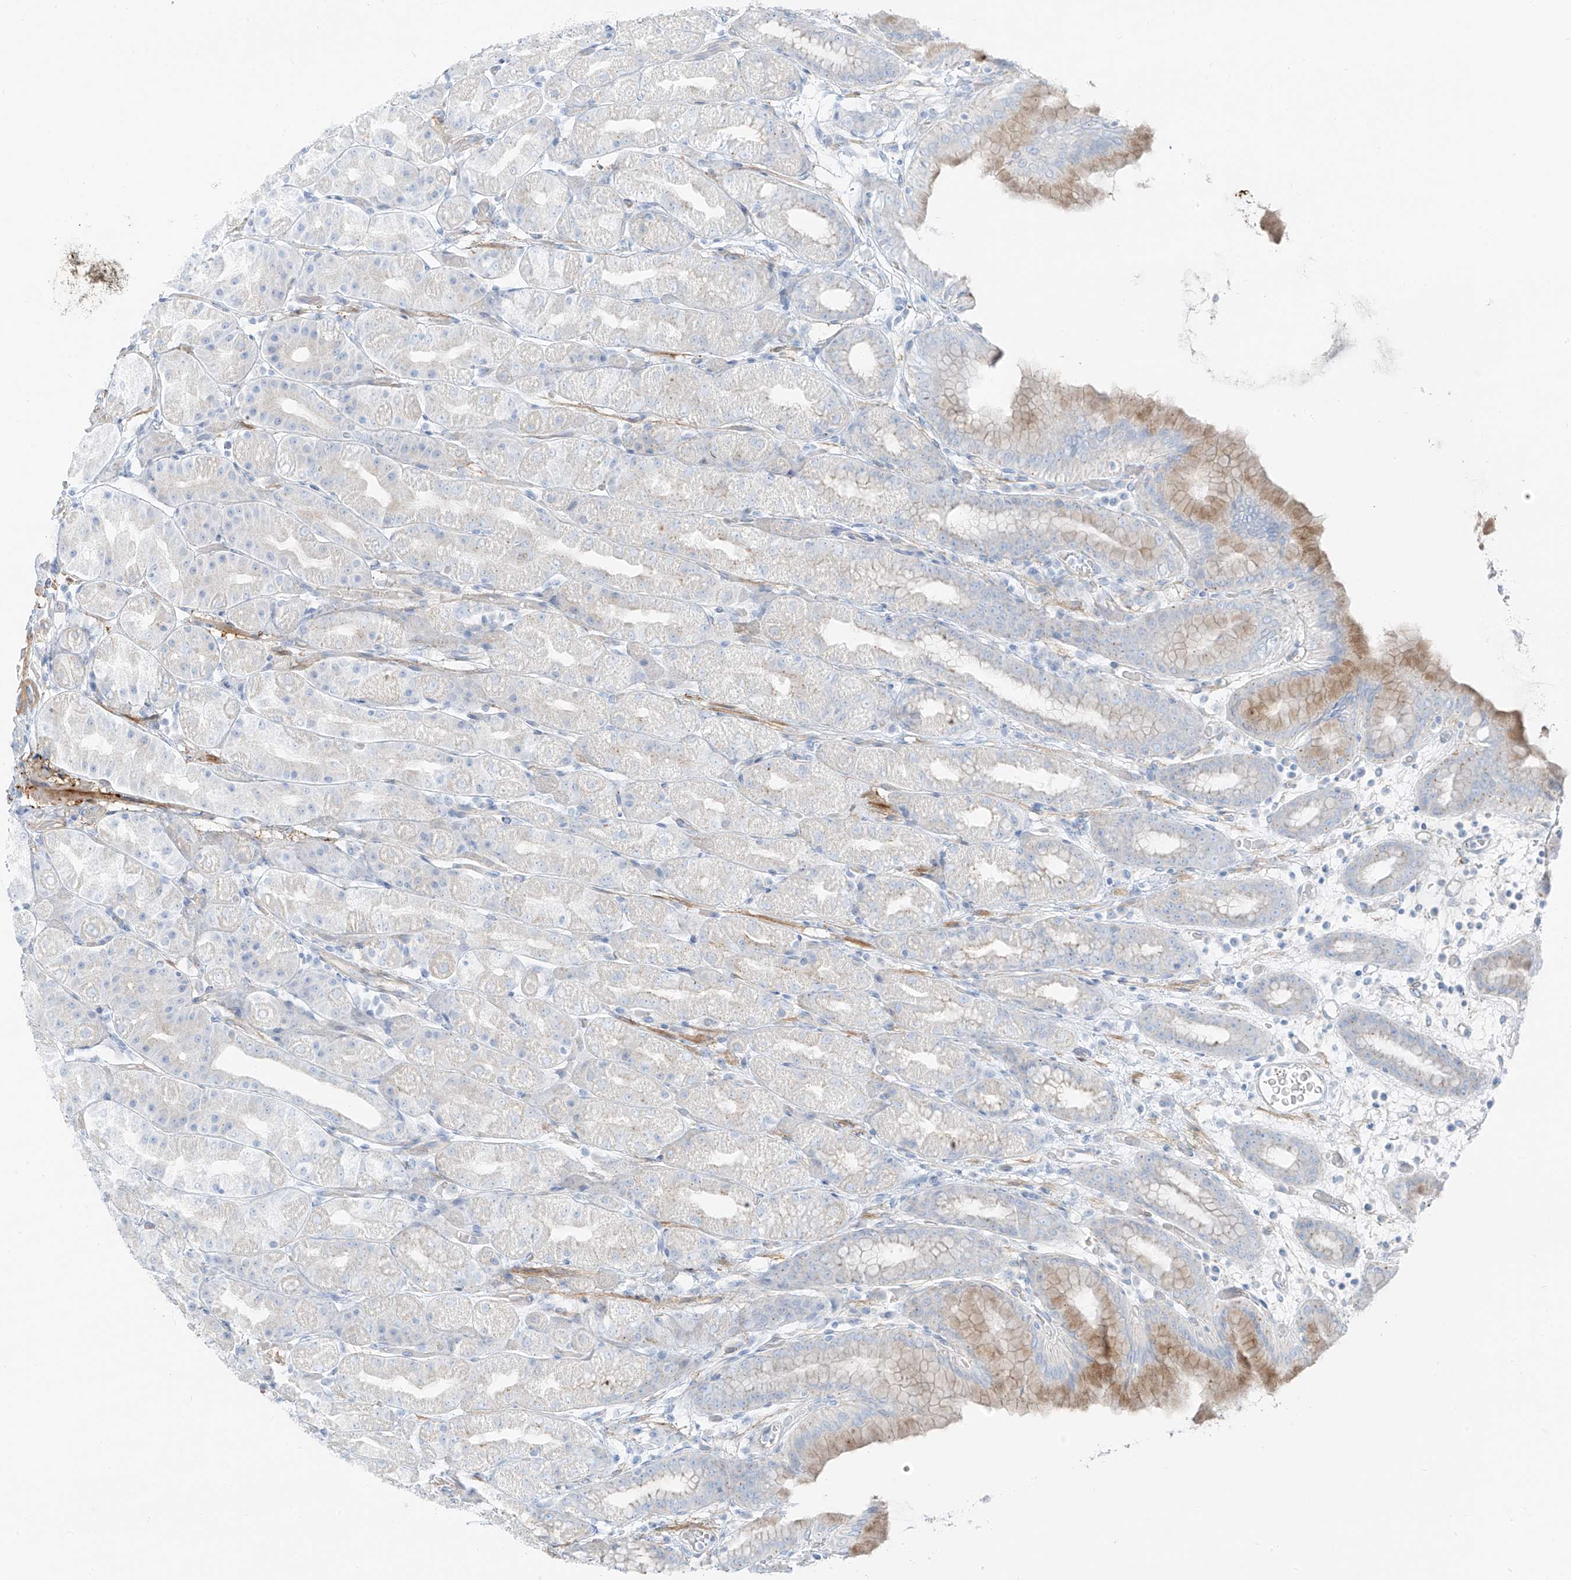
{"staining": {"intensity": "weak", "quantity": "<25%", "location": "cytoplasmic/membranous"}, "tissue": "stomach", "cell_type": "Glandular cells", "image_type": "normal", "snomed": [{"axis": "morphology", "description": "Normal tissue, NOS"}, {"axis": "topography", "description": "Stomach, upper"}], "caption": "Immunohistochemical staining of unremarkable human stomach reveals no significant positivity in glandular cells.", "gene": "SMCP", "patient": {"sex": "male", "age": 68}}